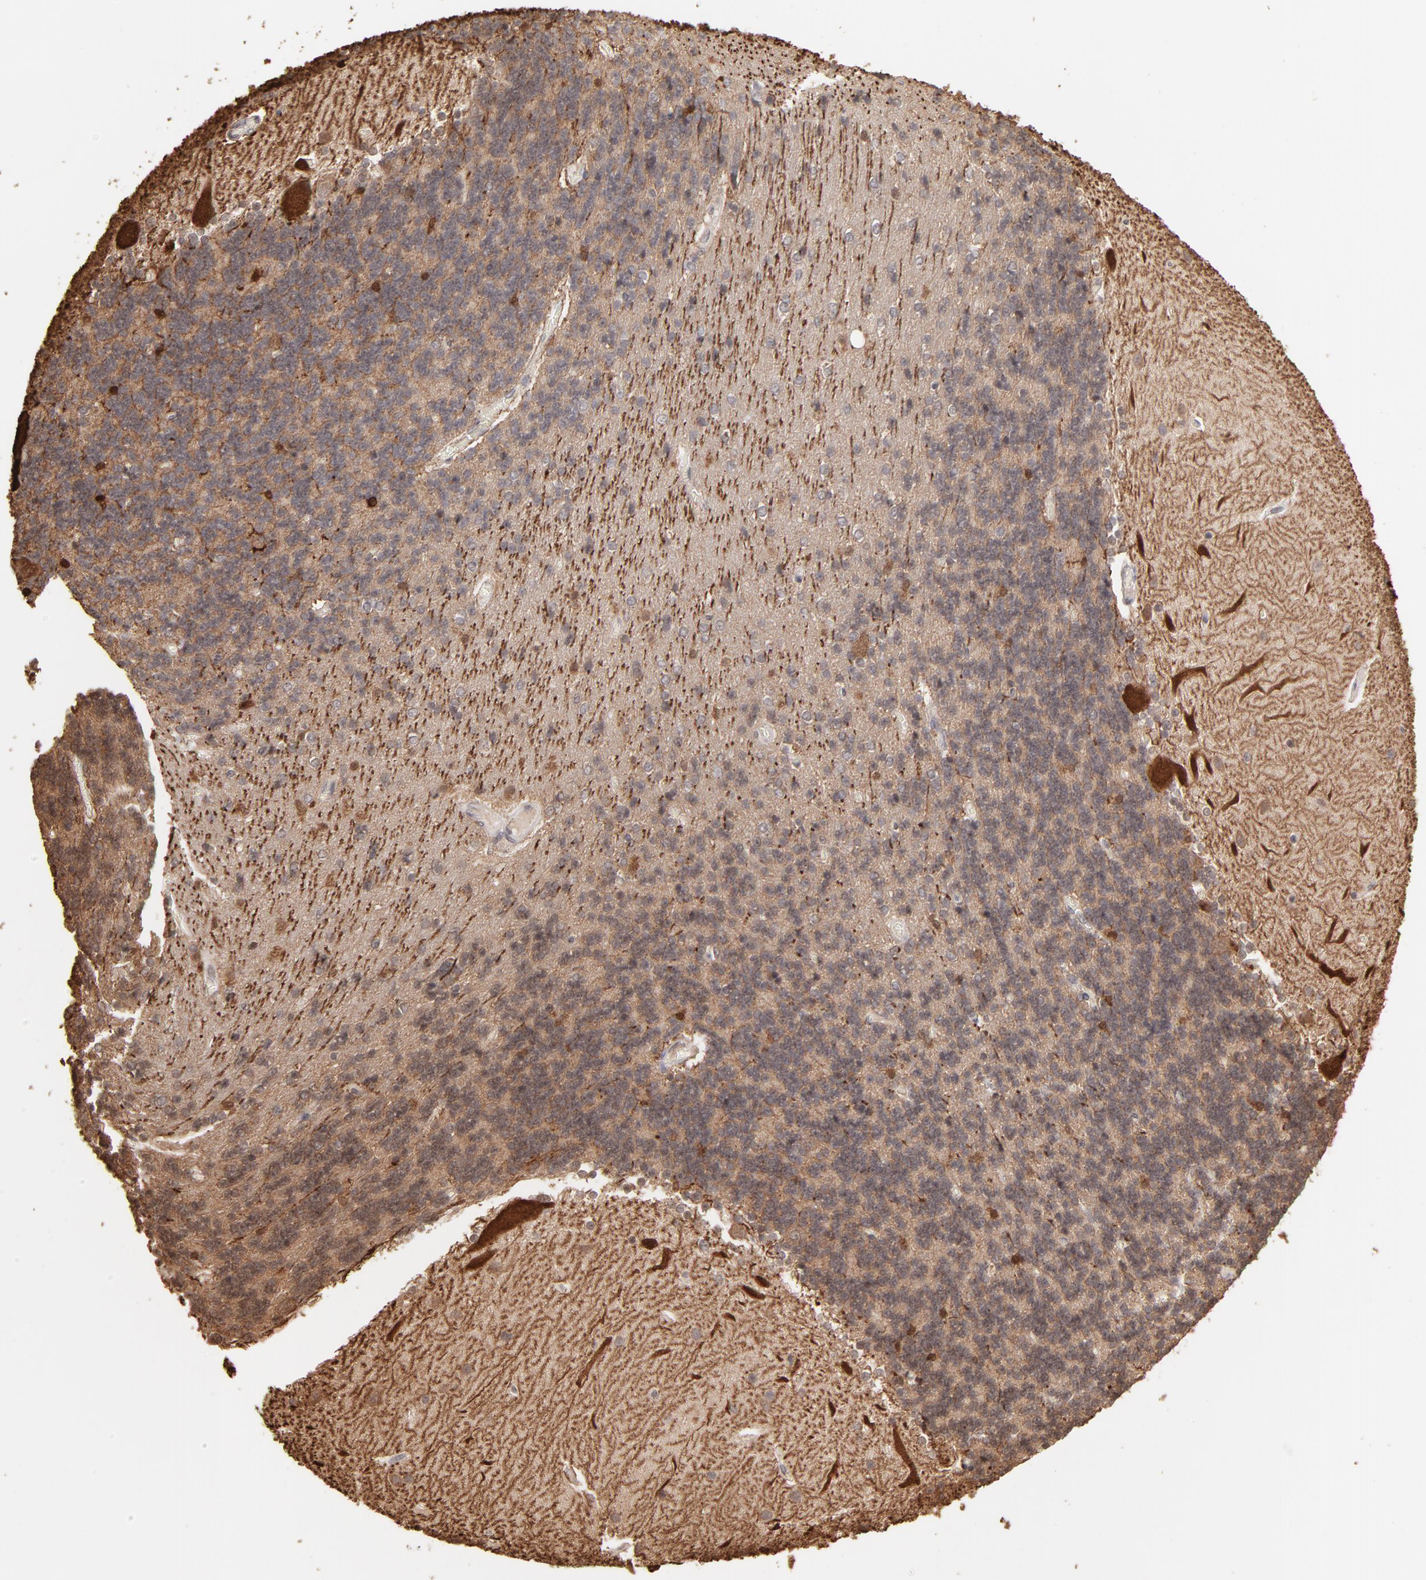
{"staining": {"intensity": "negative", "quantity": "none", "location": "none"}, "tissue": "cerebellum", "cell_type": "Cells in granular layer", "image_type": "normal", "snomed": [{"axis": "morphology", "description": "Normal tissue, NOS"}, {"axis": "topography", "description": "Cerebellum"}], "caption": "Human cerebellum stained for a protein using IHC reveals no positivity in cells in granular layer.", "gene": "ARIH1", "patient": {"sex": "female", "age": 54}}